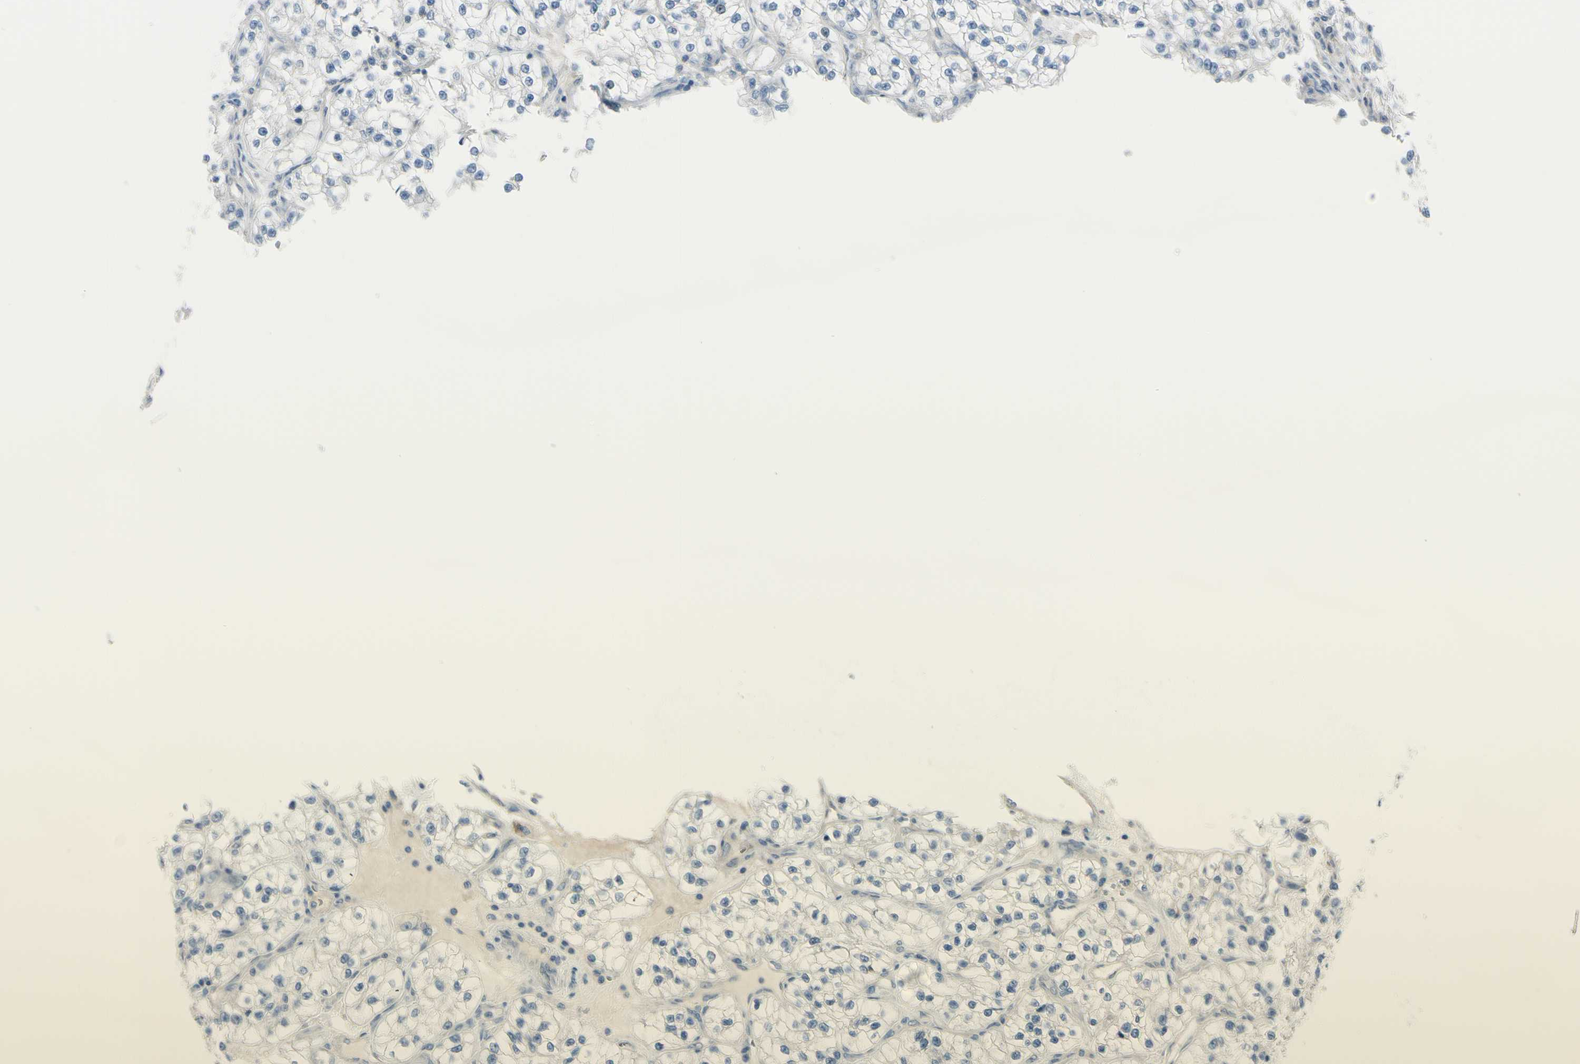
{"staining": {"intensity": "negative", "quantity": "none", "location": "none"}, "tissue": "renal cancer", "cell_type": "Tumor cells", "image_type": "cancer", "snomed": [{"axis": "morphology", "description": "Adenocarcinoma, NOS"}, {"axis": "topography", "description": "Kidney"}], "caption": "An IHC photomicrograph of renal cancer is shown. There is no staining in tumor cells of renal cancer. The staining is performed using DAB brown chromogen with nuclei counter-stained in using hematoxylin.", "gene": "ASB9", "patient": {"sex": "female", "age": 57}}